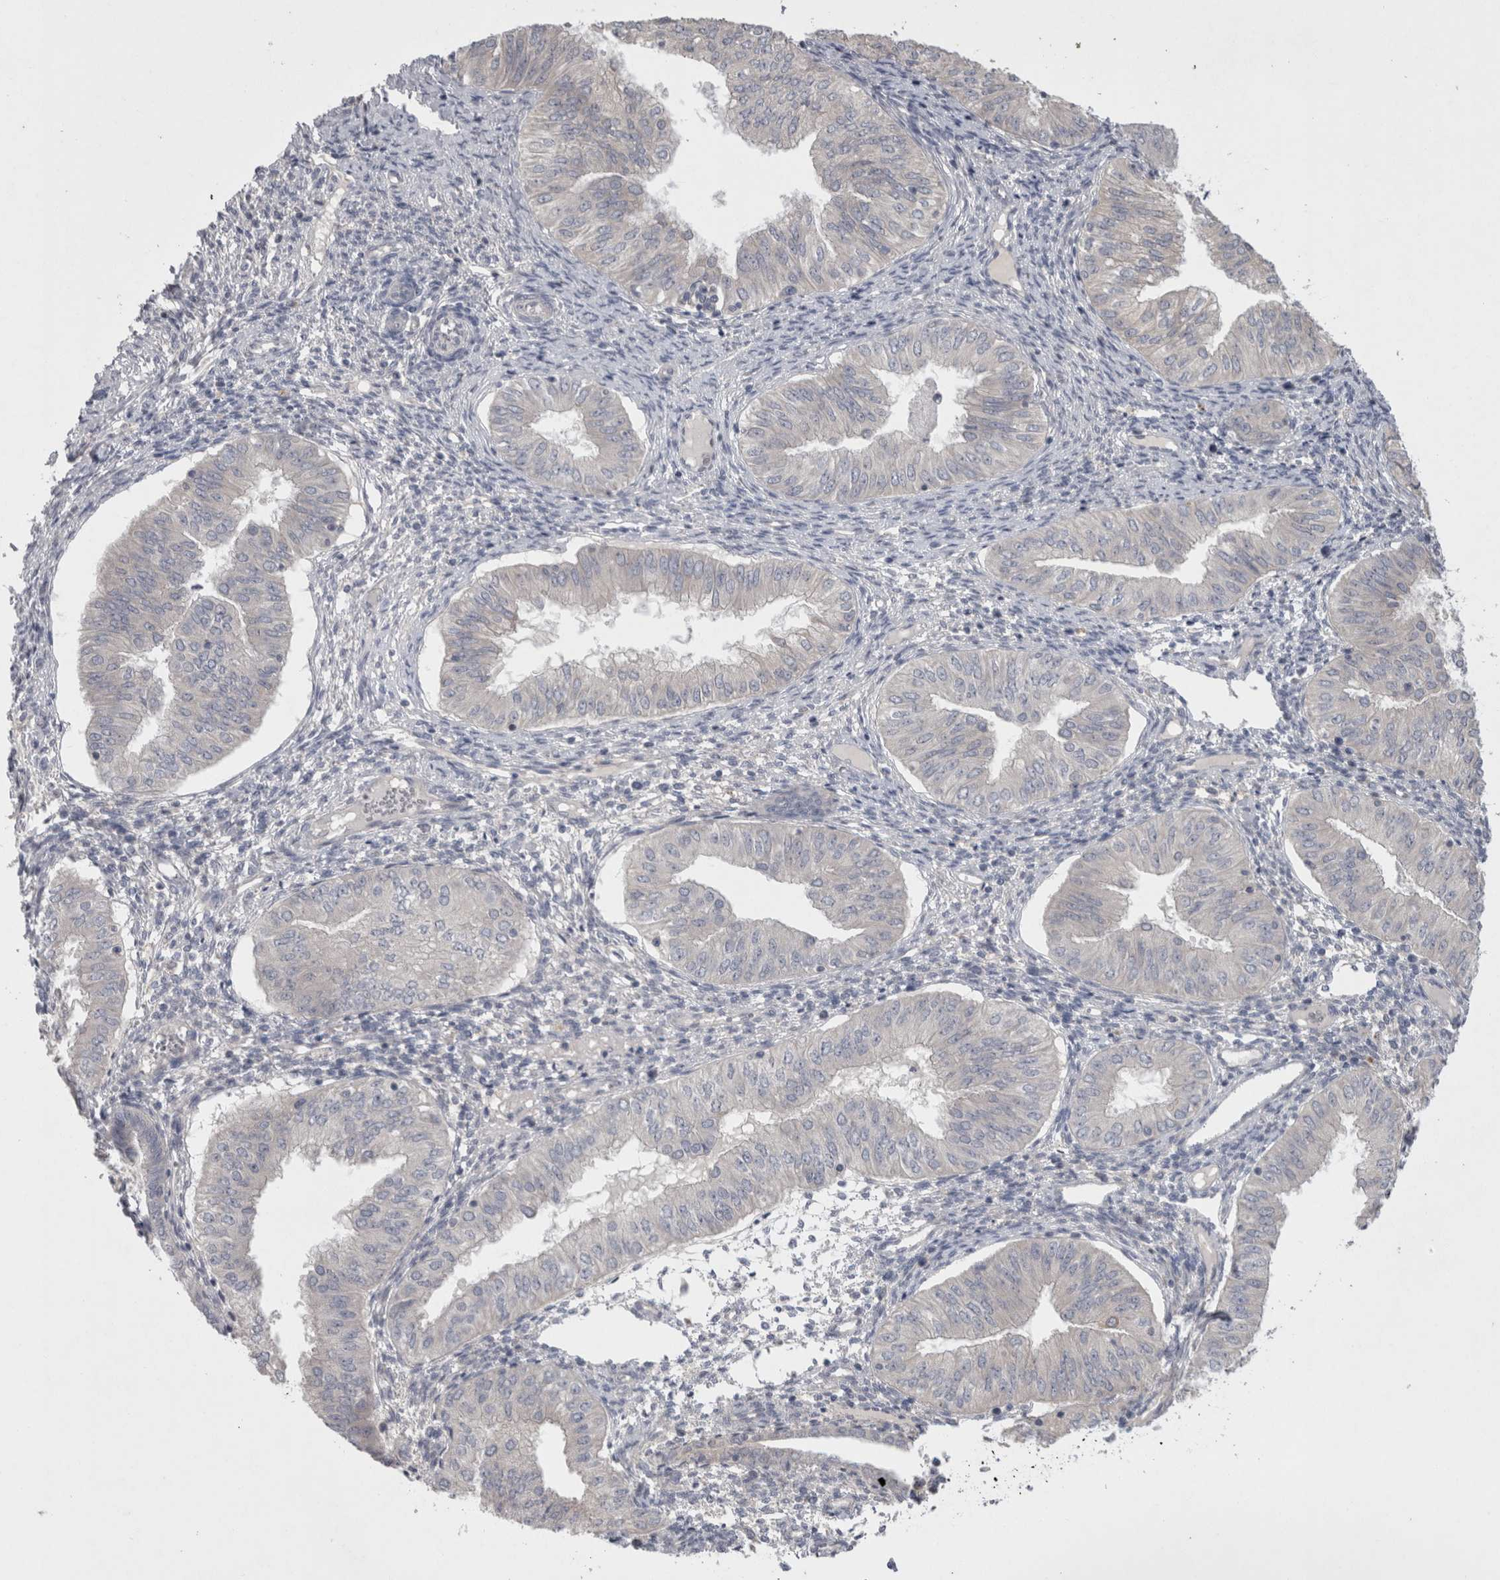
{"staining": {"intensity": "negative", "quantity": "none", "location": "none"}, "tissue": "endometrial cancer", "cell_type": "Tumor cells", "image_type": "cancer", "snomed": [{"axis": "morphology", "description": "Normal tissue, NOS"}, {"axis": "morphology", "description": "Adenocarcinoma, NOS"}, {"axis": "topography", "description": "Endometrium"}], "caption": "The immunohistochemistry histopathology image has no significant expression in tumor cells of endometrial adenocarcinoma tissue. Brightfield microscopy of IHC stained with DAB (brown) and hematoxylin (blue), captured at high magnification.", "gene": "LRRC40", "patient": {"sex": "female", "age": 53}}